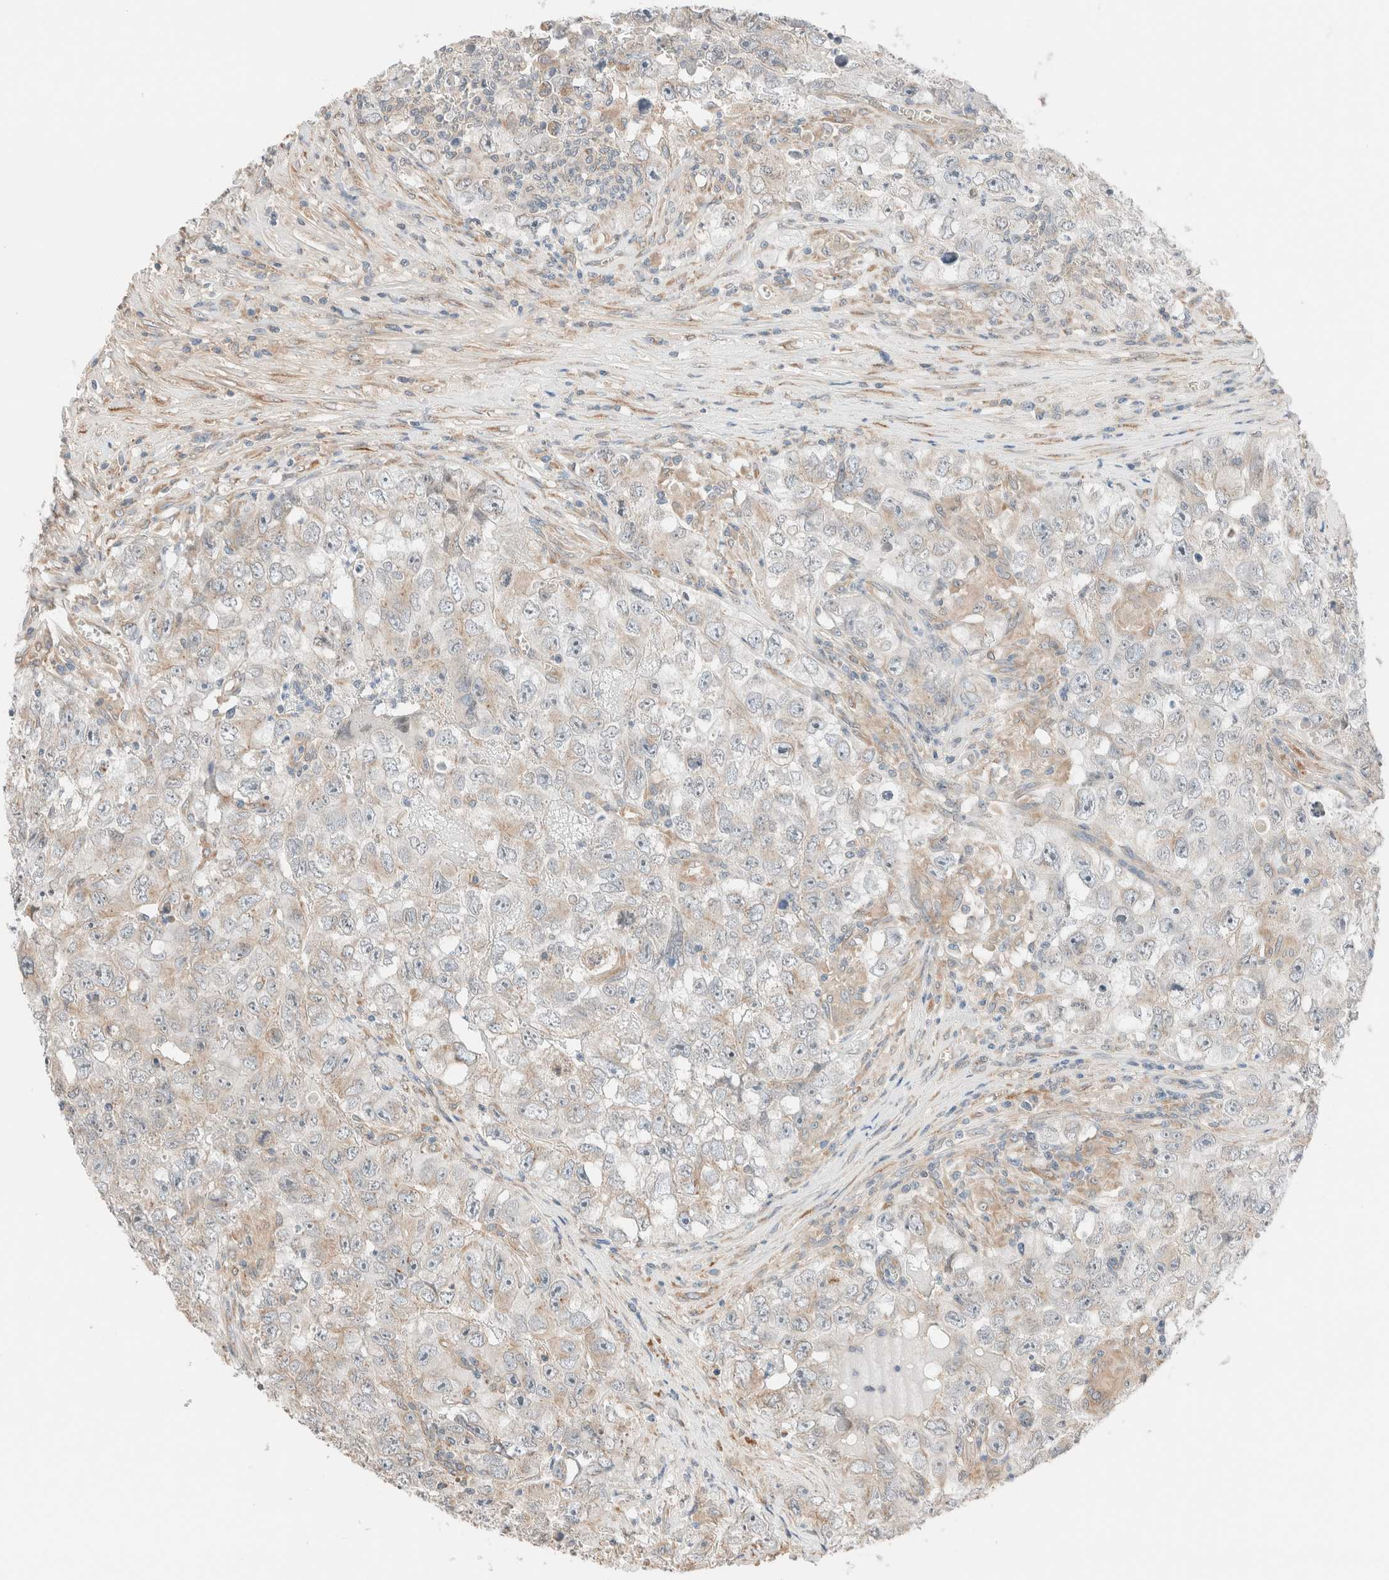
{"staining": {"intensity": "moderate", "quantity": "25%-75%", "location": "cytoplasmic/membranous"}, "tissue": "testis cancer", "cell_type": "Tumor cells", "image_type": "cancer", "snomed": [{"axis": "morphology", "description": "Seminoma, NOS"}, {"axis": "morphology", "description": "Carcinoma, Embryonal, NOS"}, {"axis": "topography", "description": "Testis"}], "caption": "This photomicrograph exhibits immunohistochemistry staining of embryonal carcinoma (testis), with medium moderate cytoplasmic/membranous positivity in about 25%-75% of tumor cells.", "gene": "PCM1", "patient": {"sex": "male", "age": 43}}